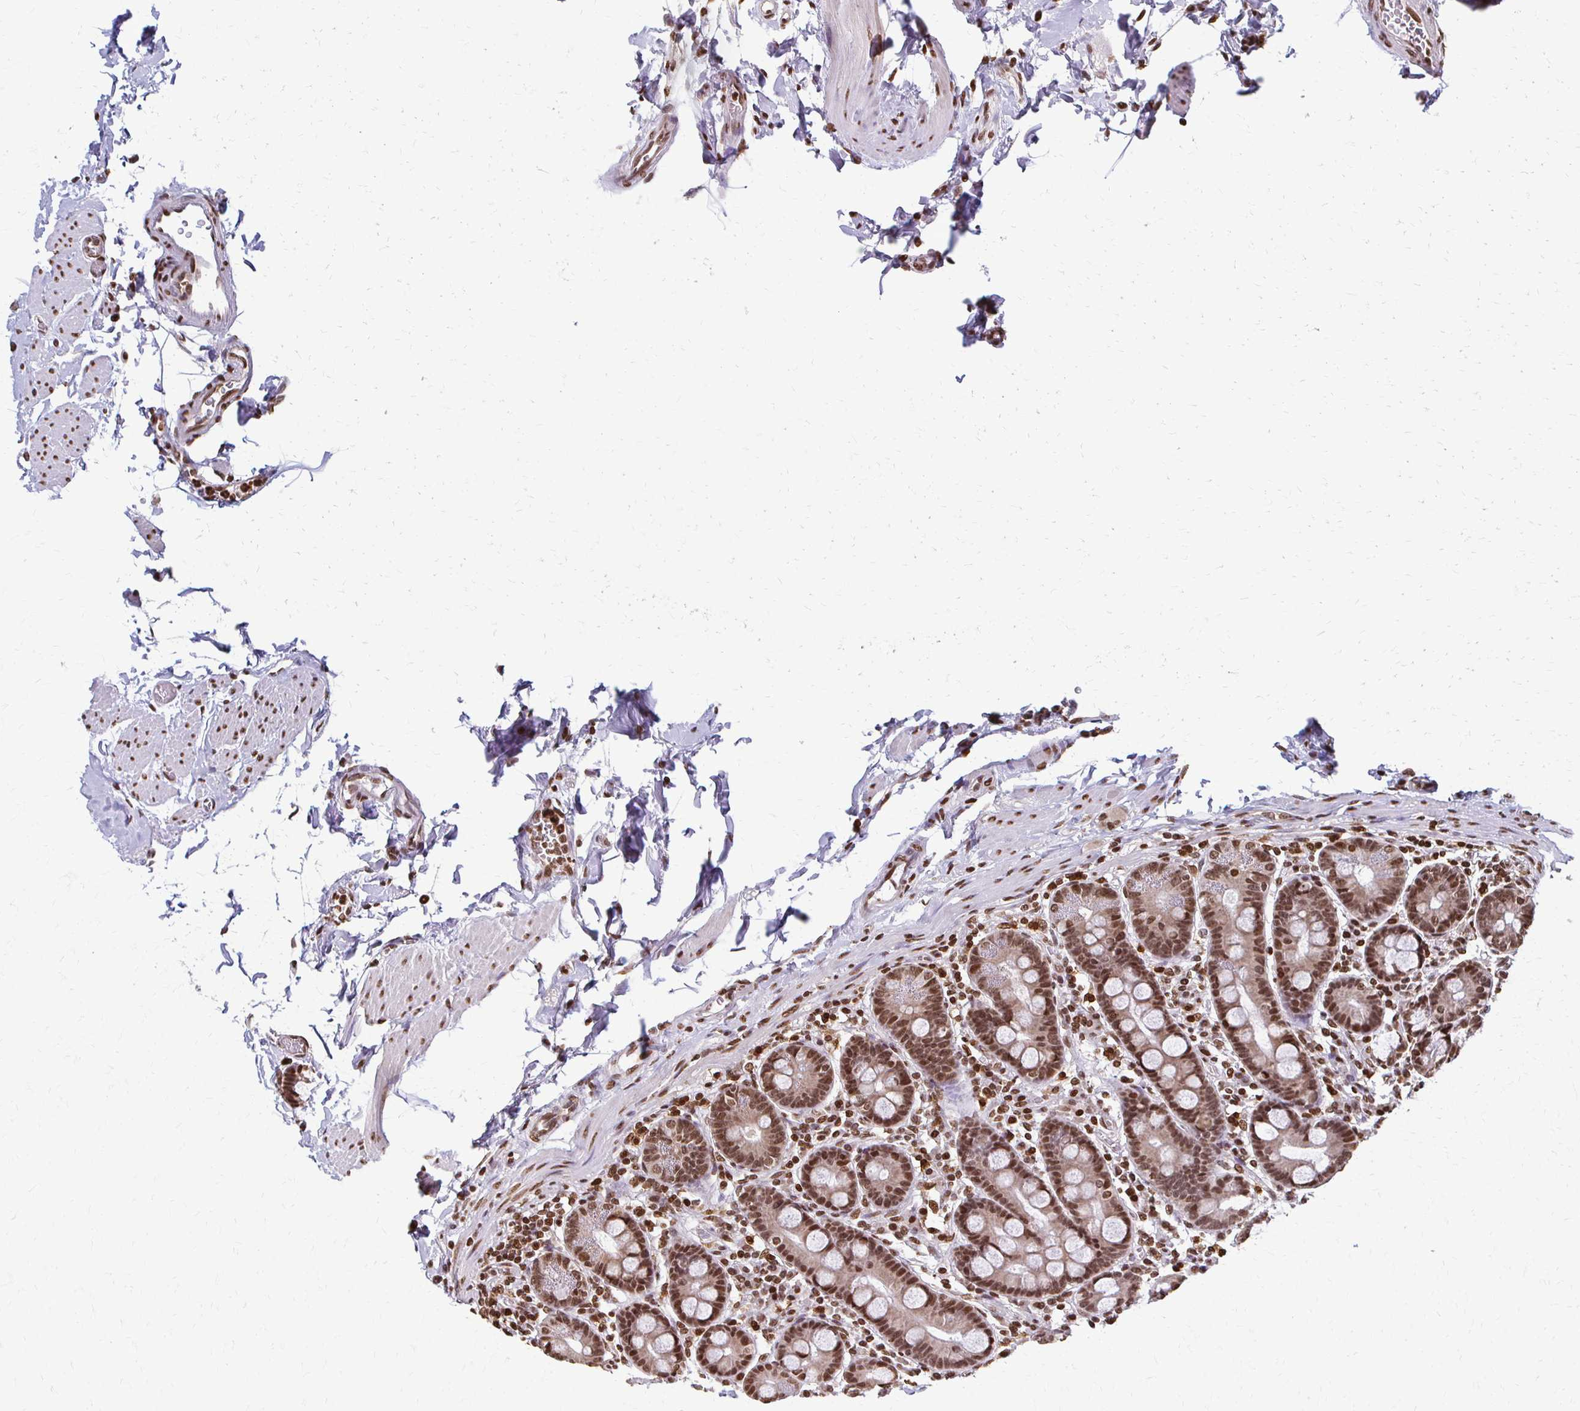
{"staining": {"intensity": "moderate", "quantity": ">75%", "location": "nuclear"}, "tissue": "duodenum", "cell_type": "Glandular cells", "image_type": "normal", "snomed": [{"axis": "morphology", "description": "Normal tissue, NOS"}, {"axis": "topography", "description": "Pancreas"}, {"axis": "topography", "description": "Duodenum"}], "caption": "Duodenum stained with DAB immunohistochemistry reveals medium levels of moderate nuclear expression in about >75% of glandular cells.", "gene": "HOXA9", "patient": {"sex": "male", "age": 59}}